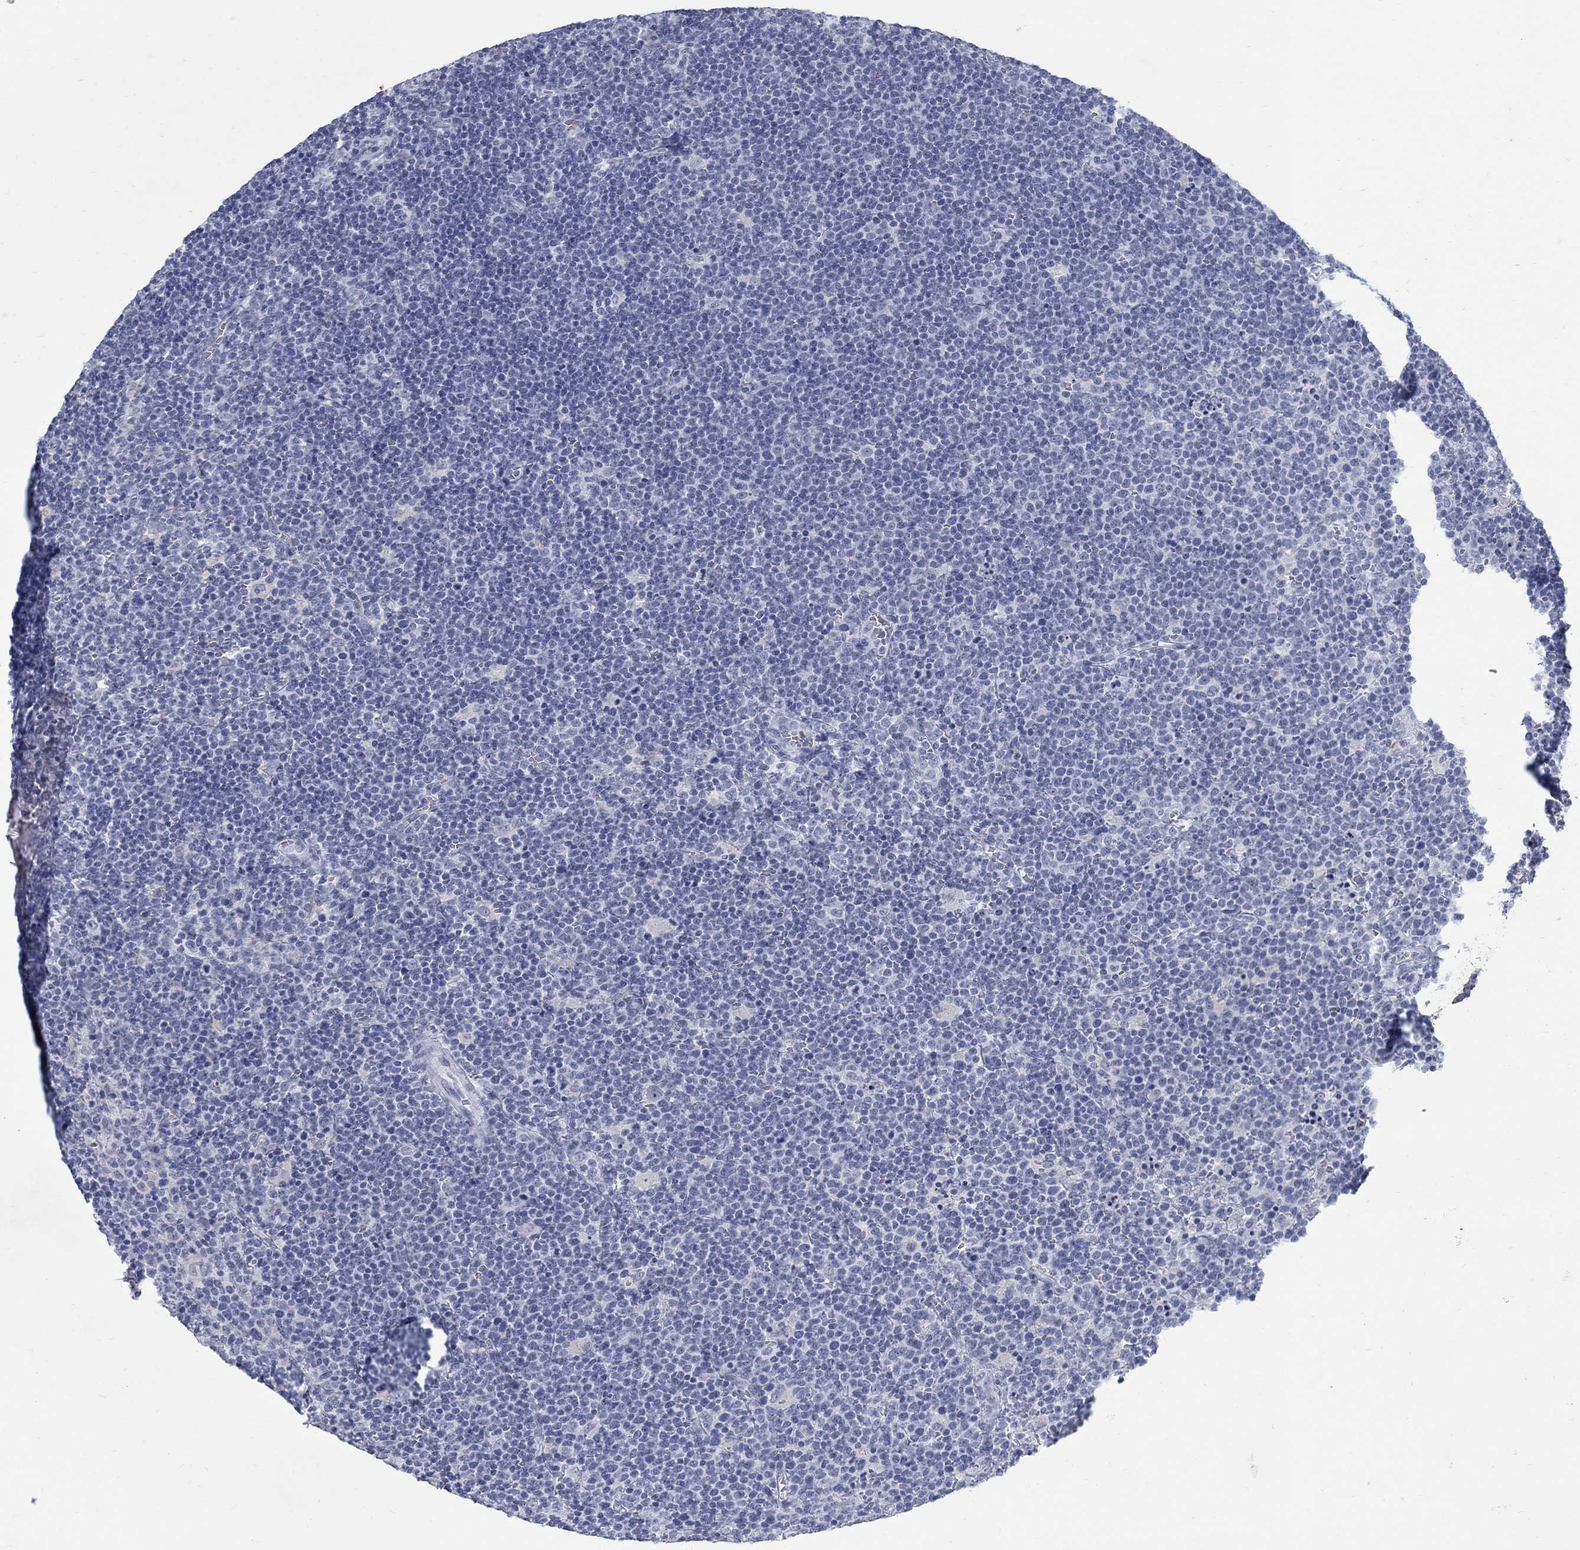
{"staining": {"intensity": "negative", "quantity": "none", "location": "none"}, "tissue": "lymphoma", "cell_type": "Tumor cells", "image_type": "cancer", "snomed": [{"axis": "morphology", "description": "Malignant lymphoma, non-Hodgkin's type, High grade"}, {"axis": "topography", "description": "Lymph node"}], "caption": "IHC image of neoplastic tissue: human lymphoma stained with DAB displays no significant protein staining in tumor cells. (DAB immunohistochemistry, high magnification).", "gene": "RFTN2", "patient": {"sex": "male", "age": 61}}